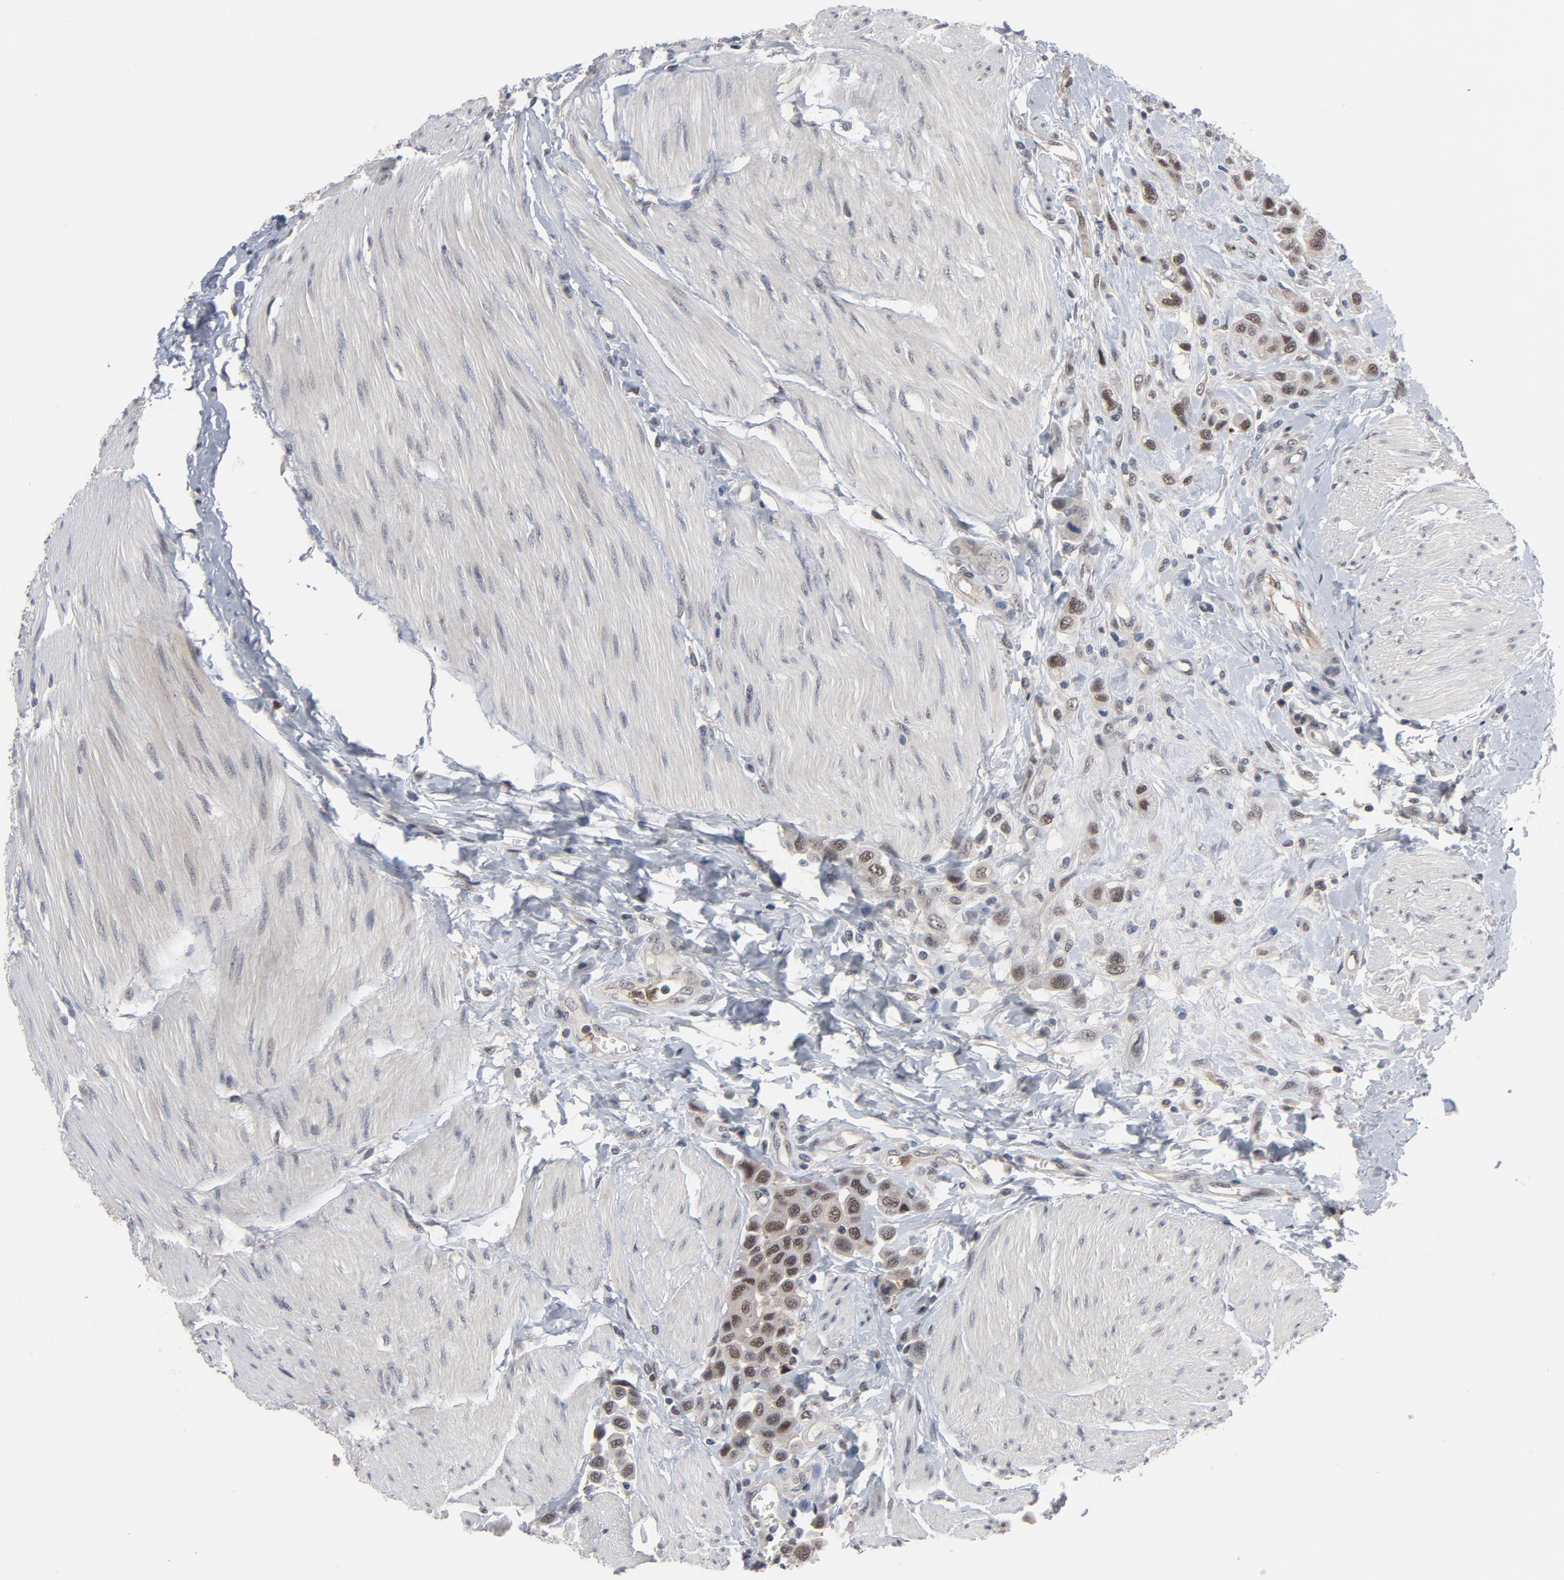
{"staining": {"intensity": "weak", "quantity": ">75%", "location": "nuclear"}, "tissue": "urothelial cancer", "cell_type": "Tumor cells", "image_type": "cancer", "snomed": [{"axis": "morphology", "description": "Urothelial carcinoma, High grade"}, {"axis": "topography", "description": "Urinary bladder"}], "caption": "Tumor cells display weak nuclear staining in approximately >75% of cells in high-grade urothelial carcinoma. (IHC, brightfield microscopy, high magnification).", "gene": "RTL5", "patient": {"sex": "male", "age": 50}}